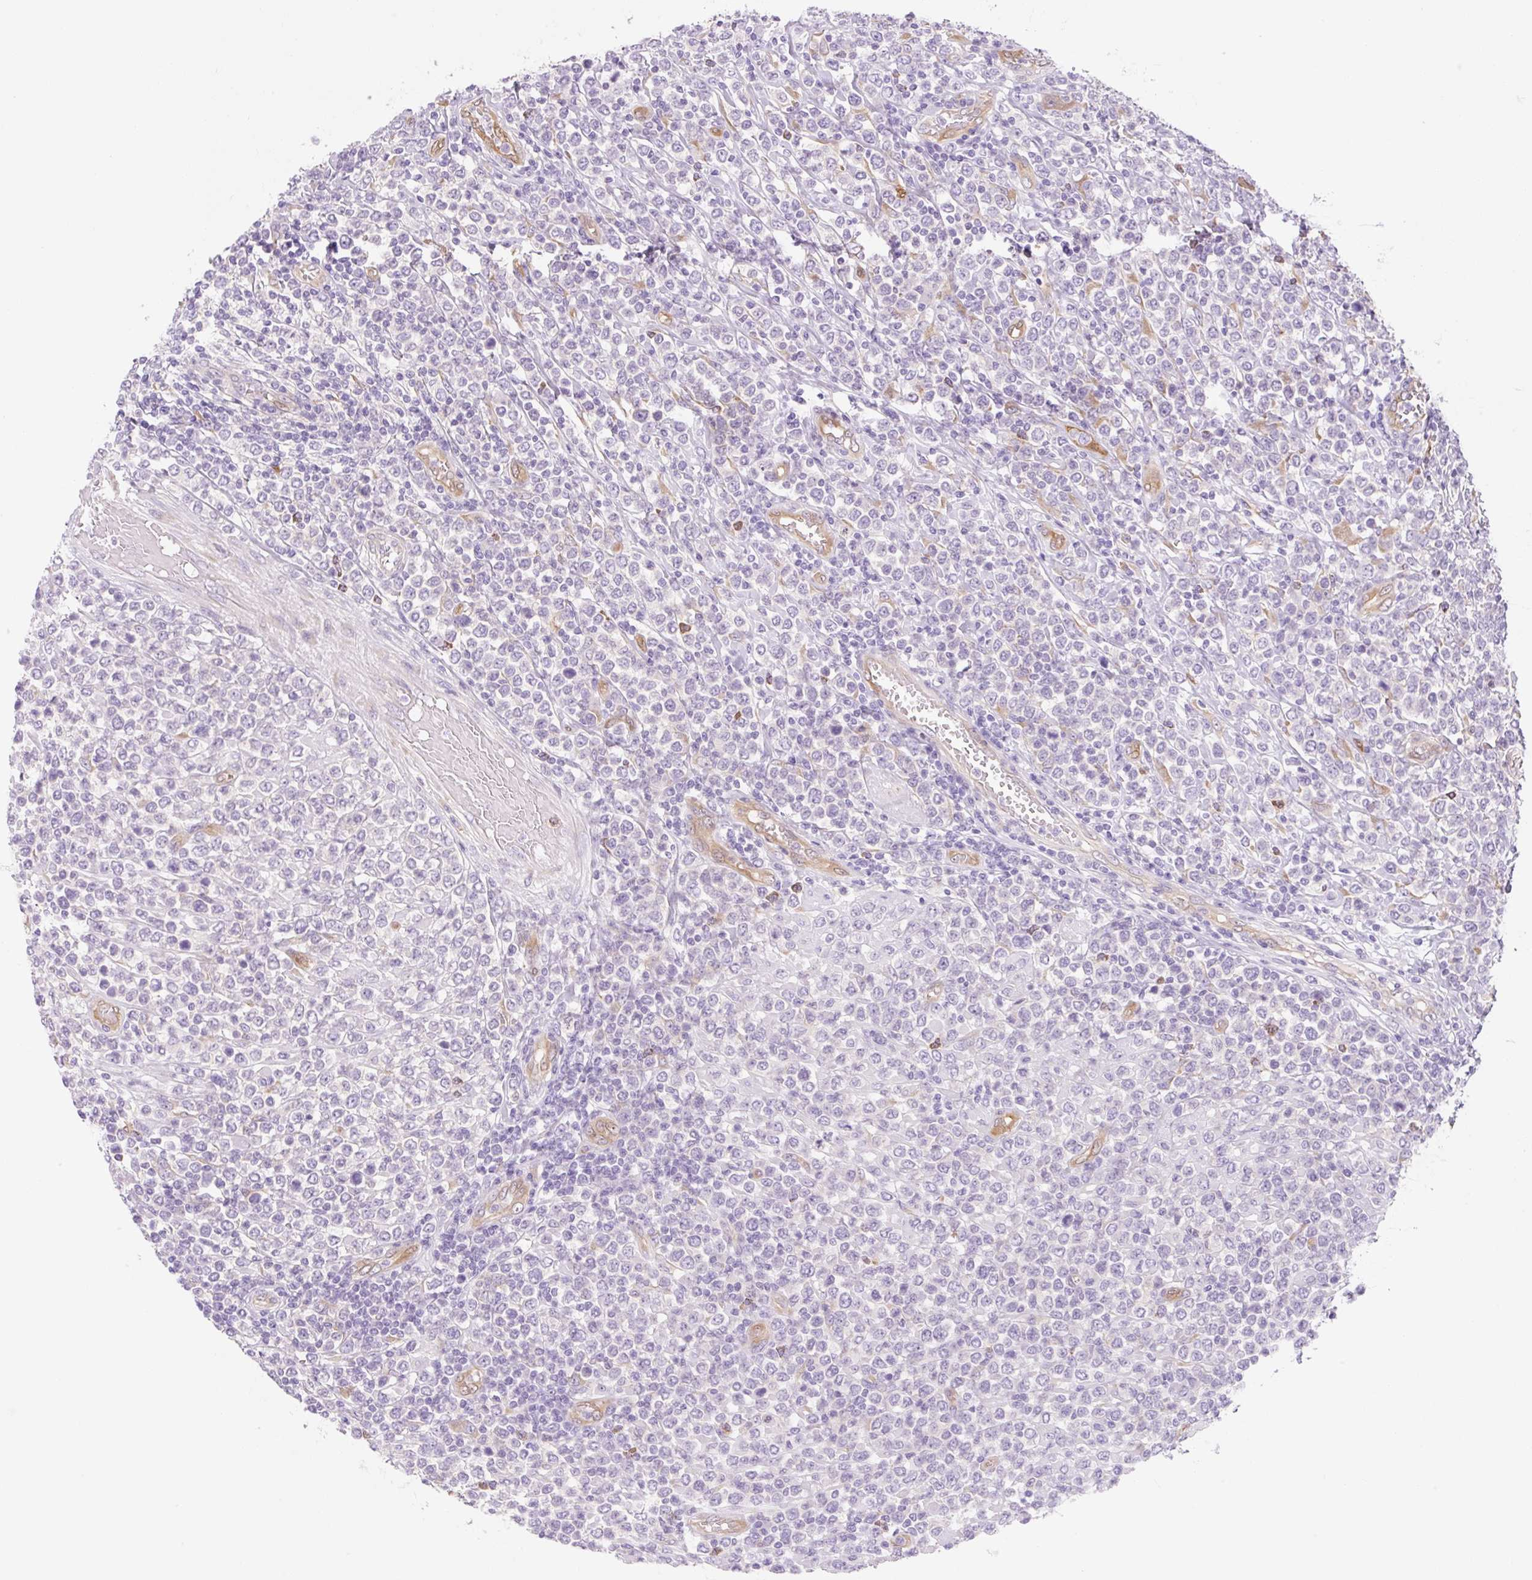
{"staining": {"intensity": "negative", "quantity": "none", "location": "none"}, "tissue": "lymphoma", "cell_type": "Tumor cells", "image_type": "cancer", "snomed": [{"axis": "morphology", "description": "Malignant lymphoma, non-Hodgkin's type, High grade"}, {"axis": "topography", "description": "Soft tissue"}], "caption": "A photomicrograph of malignant lymphoma, non-Hodgkin's type (high-grade) stained for a protein shows no brown staining in tumor cells.", "gene": "FABP5", "patient": {"sex": "female", "age": 56}}